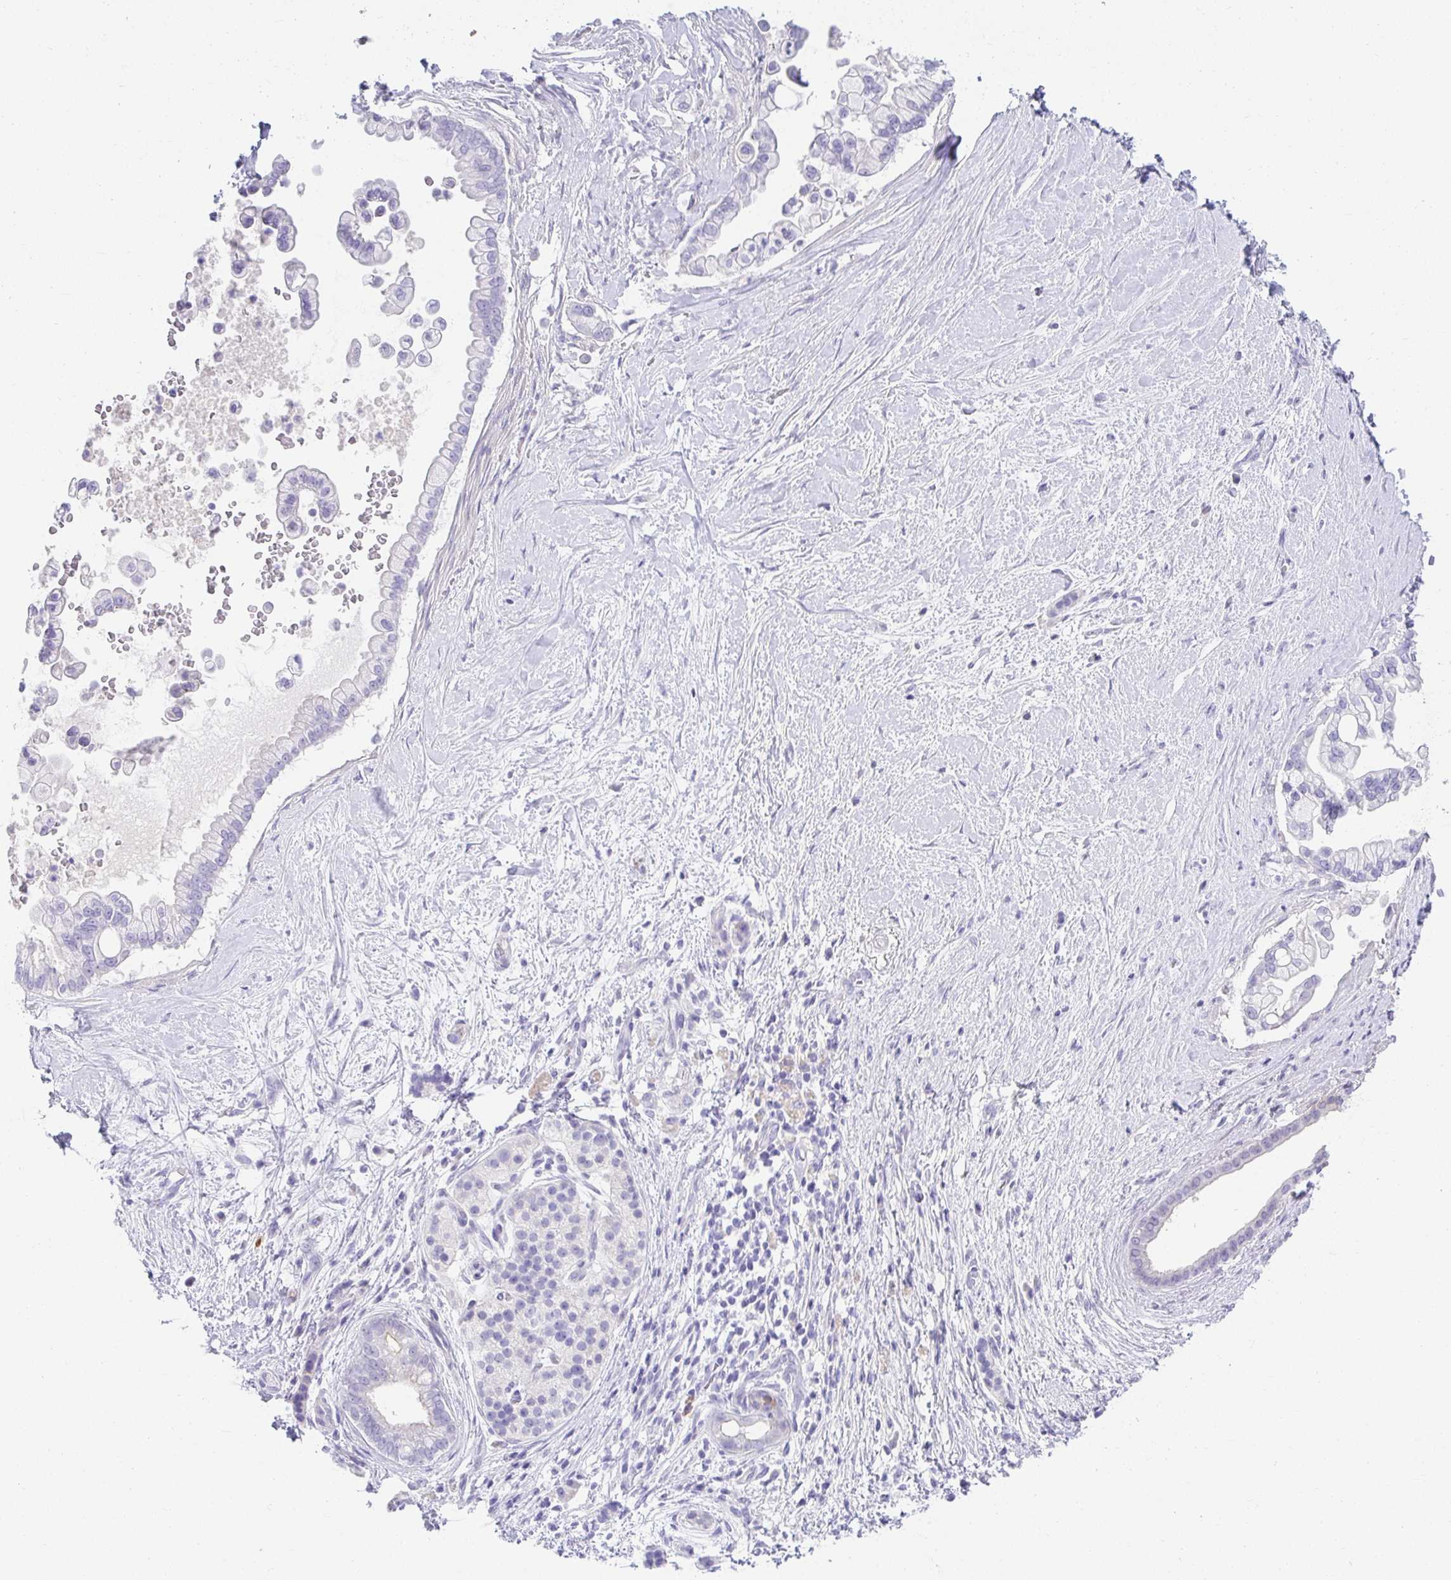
{"staining": {"intensity": "negative", "quantity": "none", "location": "none"}, "tissue": "pancreatic cancer", "cell_type": "Tumor cells", "image_type": "cancer", "snomed": [{"axis": "morphology", "description": "Adenocarcinoma, NOS"}, {"axis": "topography", "description": "Pancreas"}], "caption": "Immunohistochemistry of pancreatic adenocarcinoma demonstrates no expression in tumor cells.", "gene": "CHAT", "patient": {"sex": "female", "age": 69}}